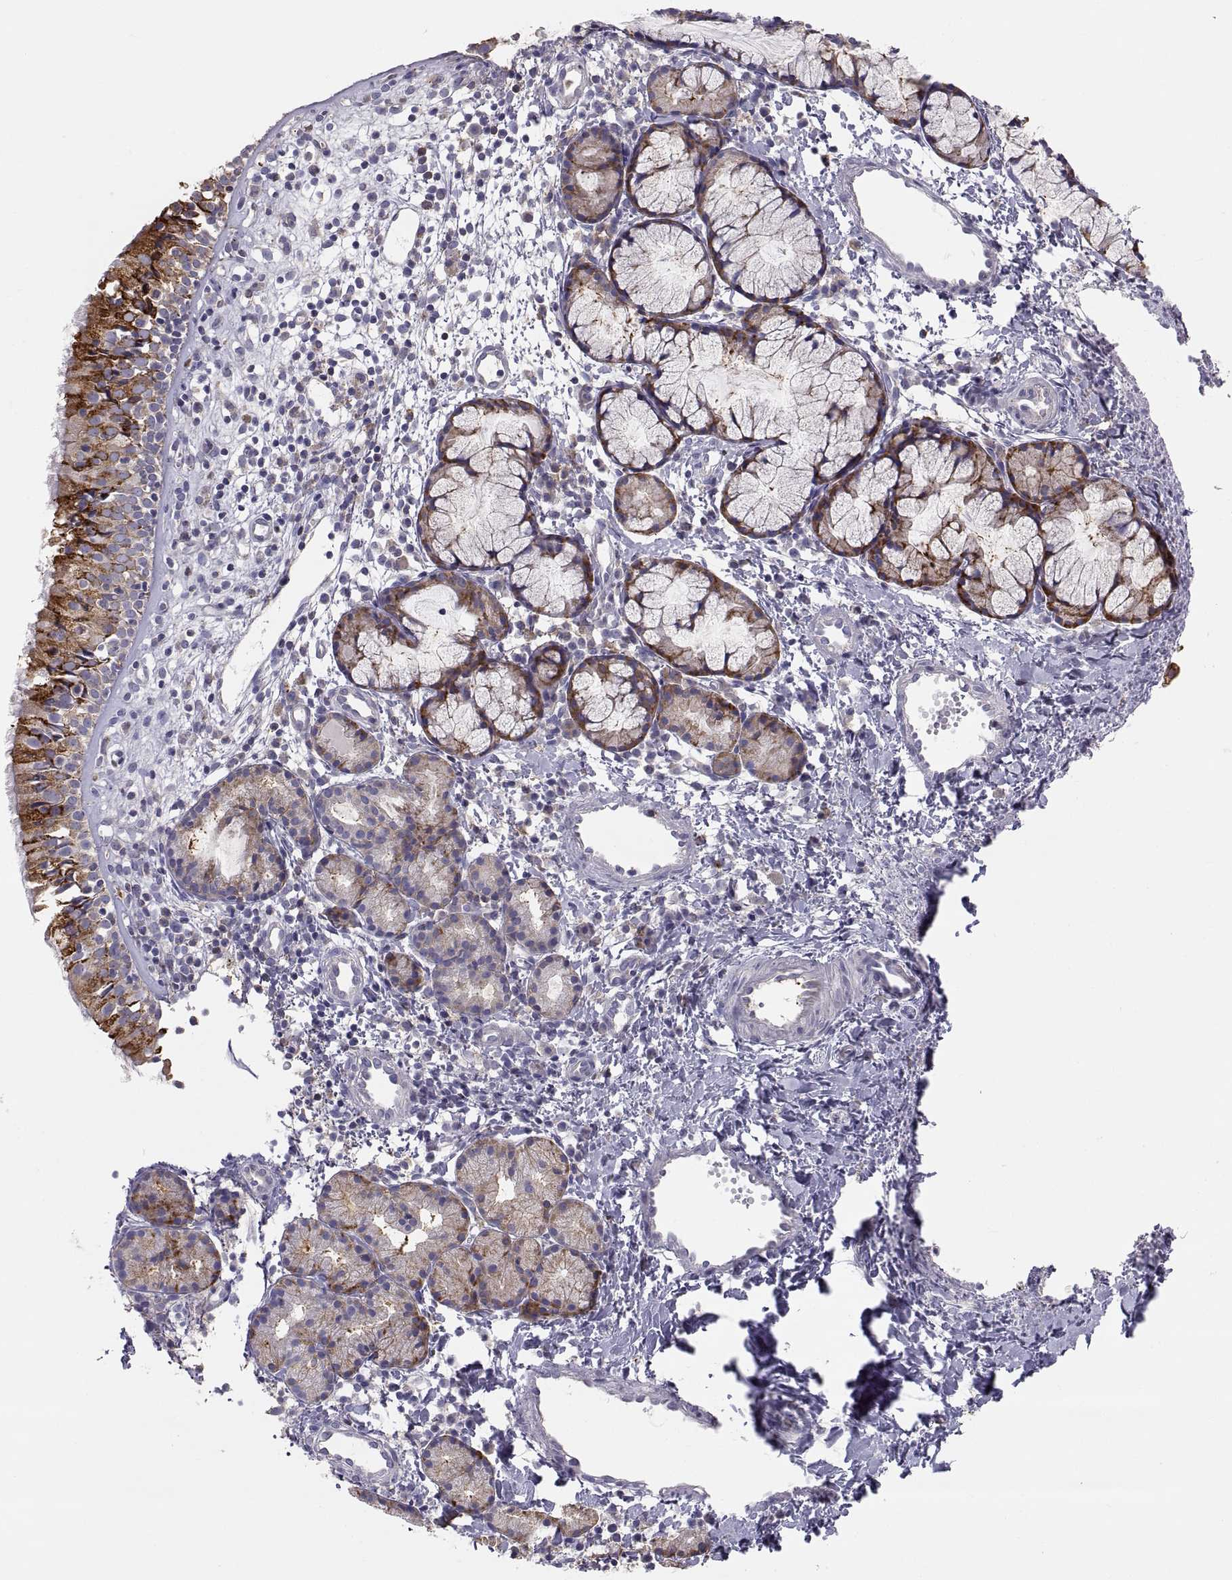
{"staining": {"intensity": "strong", "quantity": "<25%", "location": "cytoplasmic/membranous"}, "tissue": "nasopharynx", "cell_type": "Respiratory epithelial cells", "image_type": "normal", "snomed": [{"axis": "morphology", "description": "Normal tissue, NOS"}, {"axis": "topography", "description": "Nasopharynx"}], "caption": "Strong cytoplasmic/membranous staining is appreciated in approximately <25% of respiratory epithelial cells in unremarkable nasopharynx.", "gene": "ERO1A", "patient": {"sex": "male", "age": 9}}